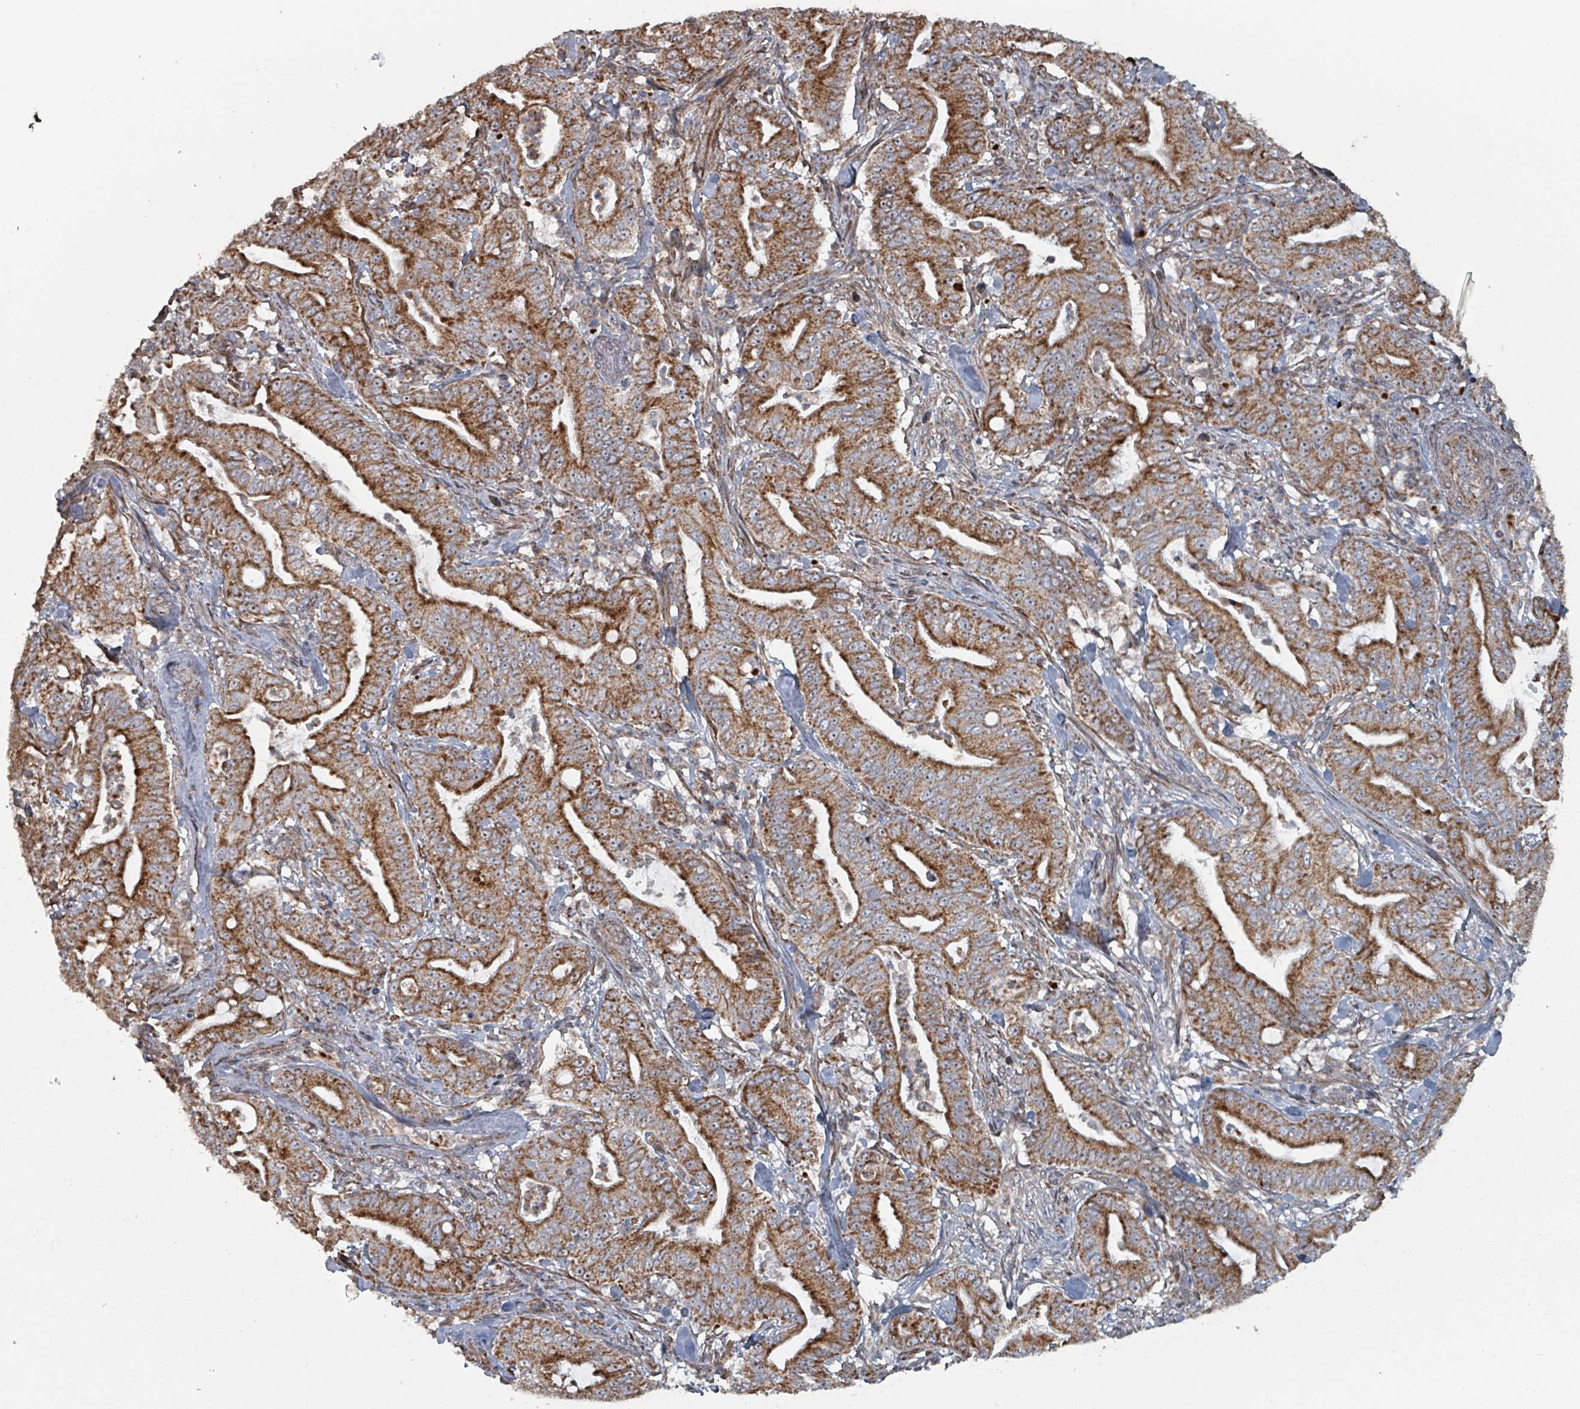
{"staining": {"intensity": "strong", "quantity": ">75%", "location": "cytoplasmic/membranous"}, "tissue": "pancreatic cancer", "cell_type": "Tumor cells", "image_type": "cancer", "snomed": [{"axis": "morphology", "description": "Adenocarcinoma, NOS"}, {"axis": "topography", "description": "Pancreas"}], "caption": "Protein staining exhibits strong cytoplasmic/membranous positivity in about >75% of tumor cells in pancreatic adenocarcinoma.", "gene": "MRPL4", "patient": {"sex": "male", "age": 71}}